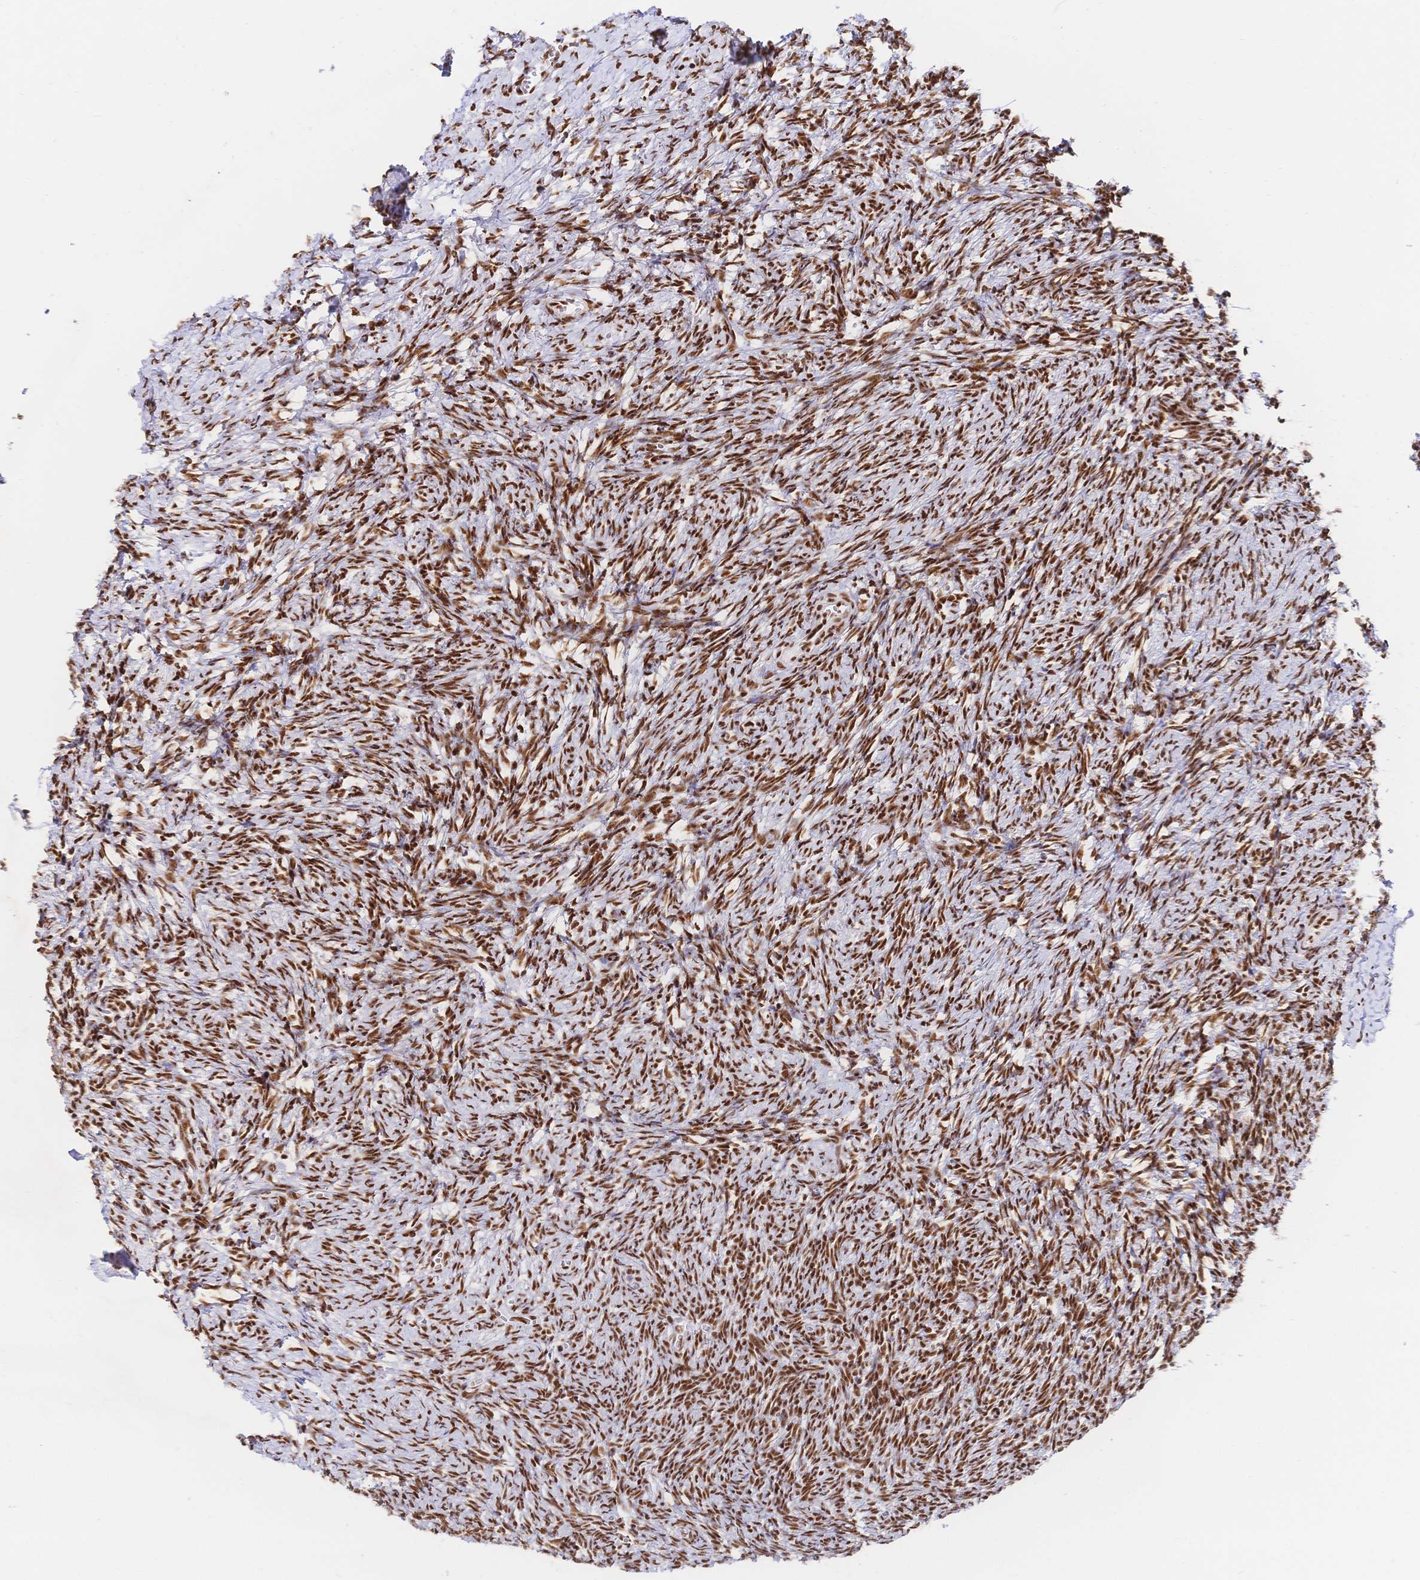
{"staining": {"intensity": "strong", "quantity": ">75%", "location": "nuclear"}, "tissue": "ovary", "cell_type": "Follicle cells", "image_type": "normal", "snomed": [{"axis": "morphology", "description": "Normal tissue, NOS"}, {"axis": "topography", "description": "Ovary"}], "caption": "Immunohistochemistry (IHC) (DAB) staining of normal ovary displays strong nuclear protein staining in approximately >75% of follicle cells.", "gene": "SRSF1", "patient": {"sex": "female", "age": 41}}